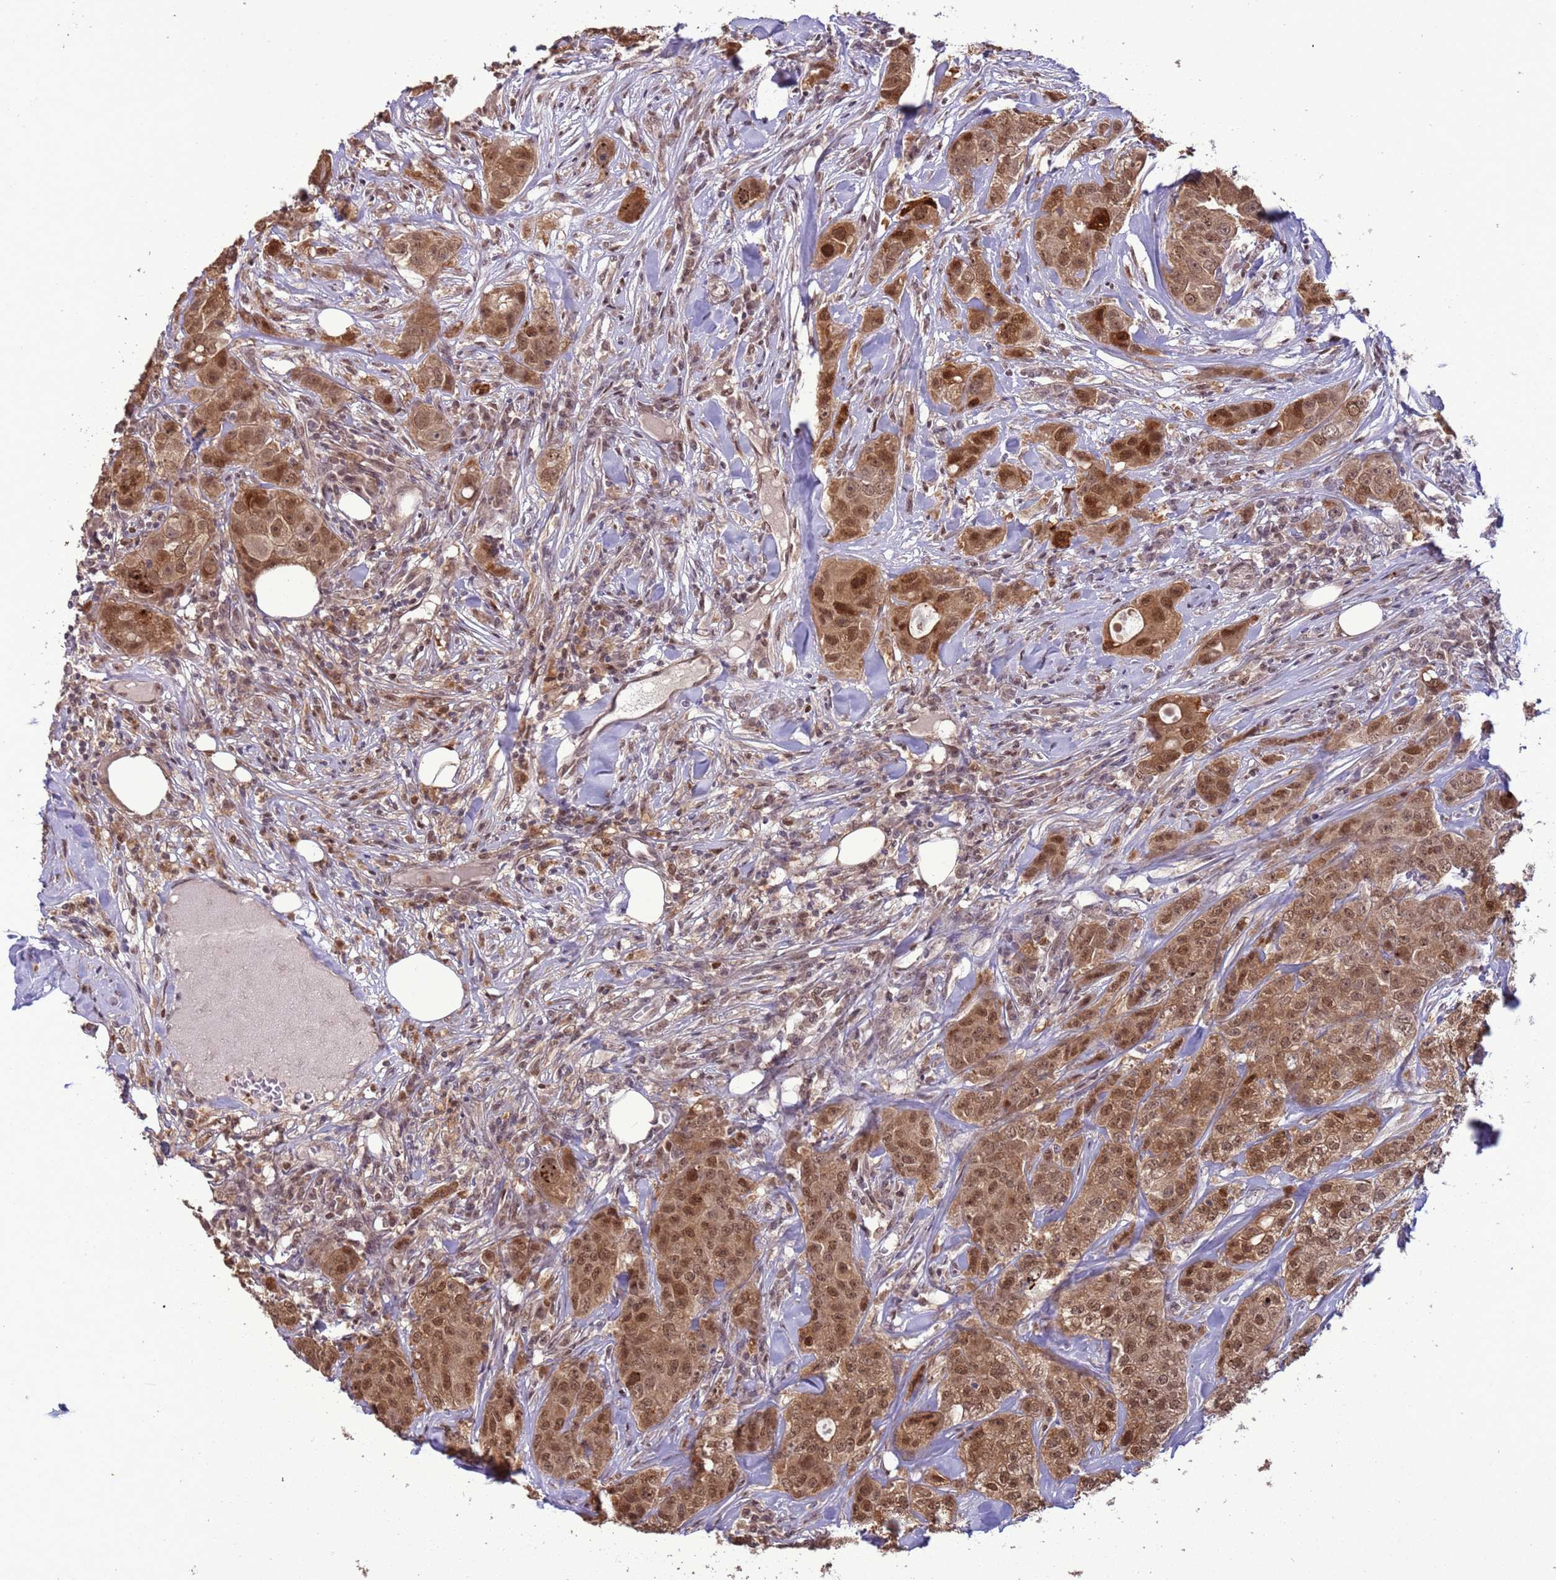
{"staining": {"intensity": "moderate", "quantity": ">75%", "location": "cytoplasmic/membranous,nuclear"}, "tissue": "breast cancer", "cell_type": "Tumor cells", "image_type": "cancer", "snomed": [{"axis": "morphology", "description": "Duct carcinoma"}, {"axis": "topography", "description": "Breast"}], "caption": "Breast infiltrating ductal carcinoma was stained to show a protein in brown. There is medium levels of moderate cytoplasmic/membranous and nuclear positivity in approximately >75% of tumor cells. (DAB IHC with brightfield microscopy, high magnification).", "gene": "ZBTB5", "patient": {"sex": "female", "age": 43}}